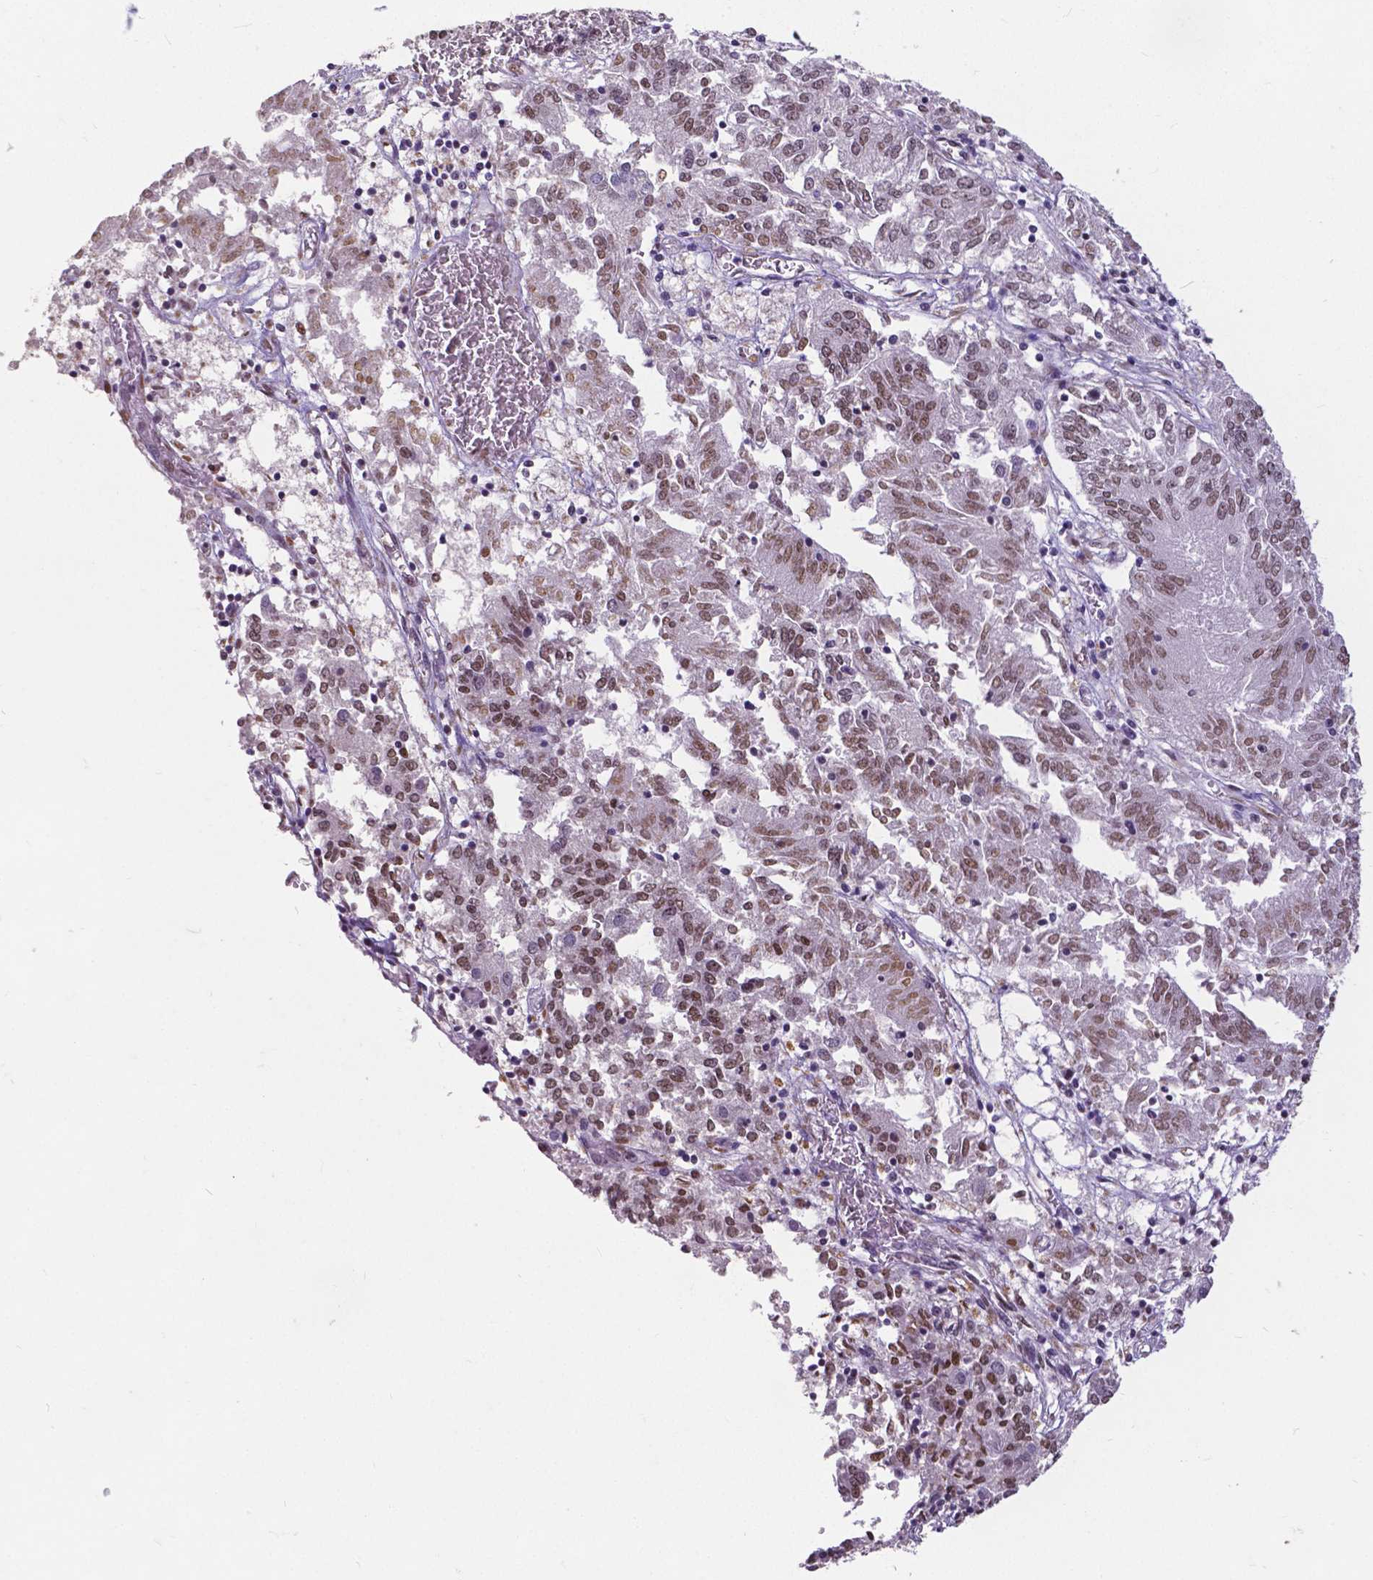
{"staining": {"intensity": "moderate", "quantity": ">75%", "location": "nuclear"}, "tissue": "endometrial cancer", "cell_type": "Tumor cells", "image_type": "cancer", "snomed": [{"axis": "morphology", "description": "Adenocarcinoma, NOS"}, {"axis": "topography", "description": "Endometrium"}], "caption": "Tumor cells show moderate nuclear positivity in about >75% of cells in endometrial cancer.", "gene": "ATRX", "patient": {"sex": "female", "age": 54}}